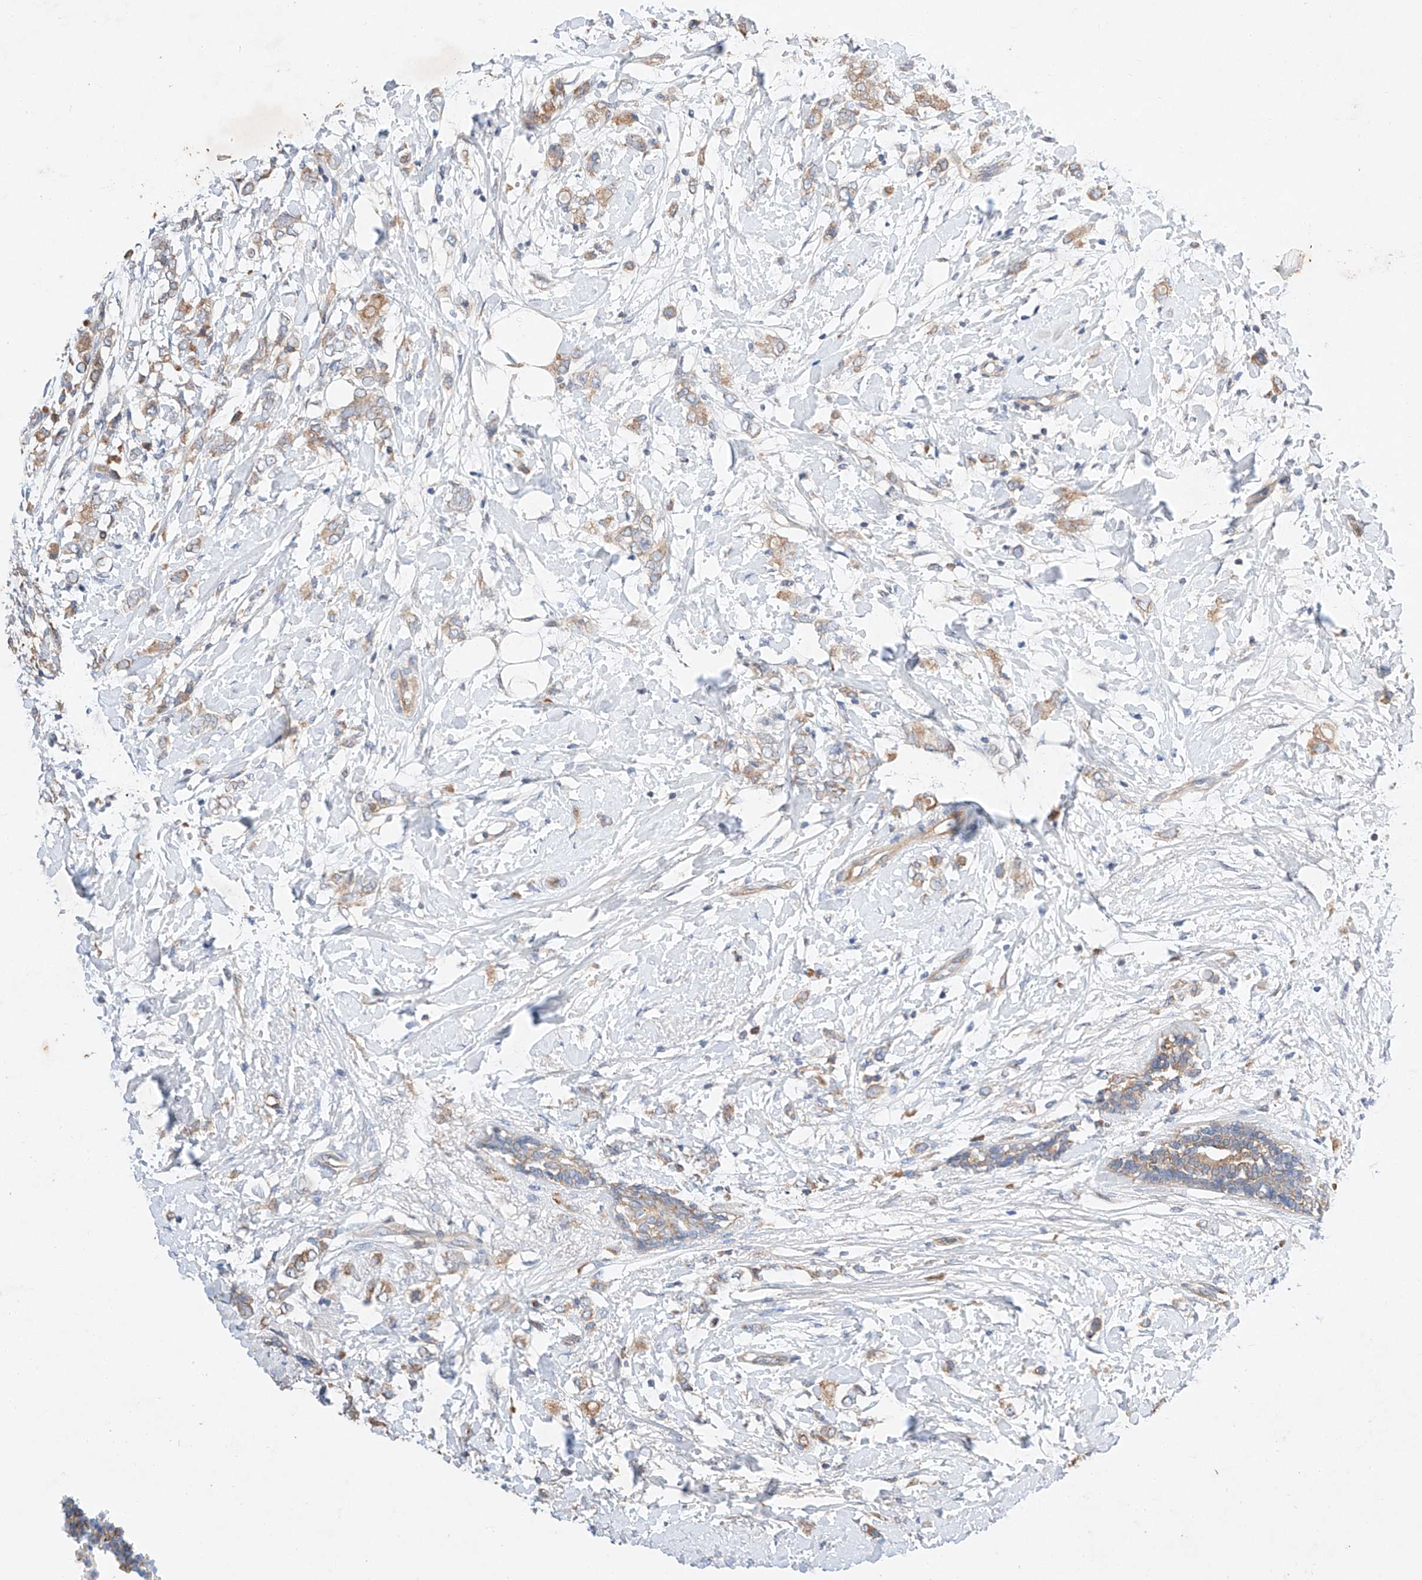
{"staining": {"intensity": "moderate", "quantity": ">75%", "location": "cytoplasmic/membranous"}, "tissue": "breast cancer", "cell_type": "Tumor cells", "image_type": "cancer", "snomed": [{"axis": "morphology", "description": "Normal tissue, NOS"}, {"axis": "morphology", "description": "Lobular carcinoma"}, {"axis": "topography", "description": "Breast"}], "caption": "An immunohistochemistry photomicrograph of neoplastic tissue is shown. Protein staining in brown highlights moderate cytoplasmic/membranous positivity in breast cancer within tumor cells. (DAB (3,3'-diaminobenzidine) IHC with brightfield microscopy, high magnification).", "gene": "C6orf118", "patient": {"sex": "female", "age": 47}}